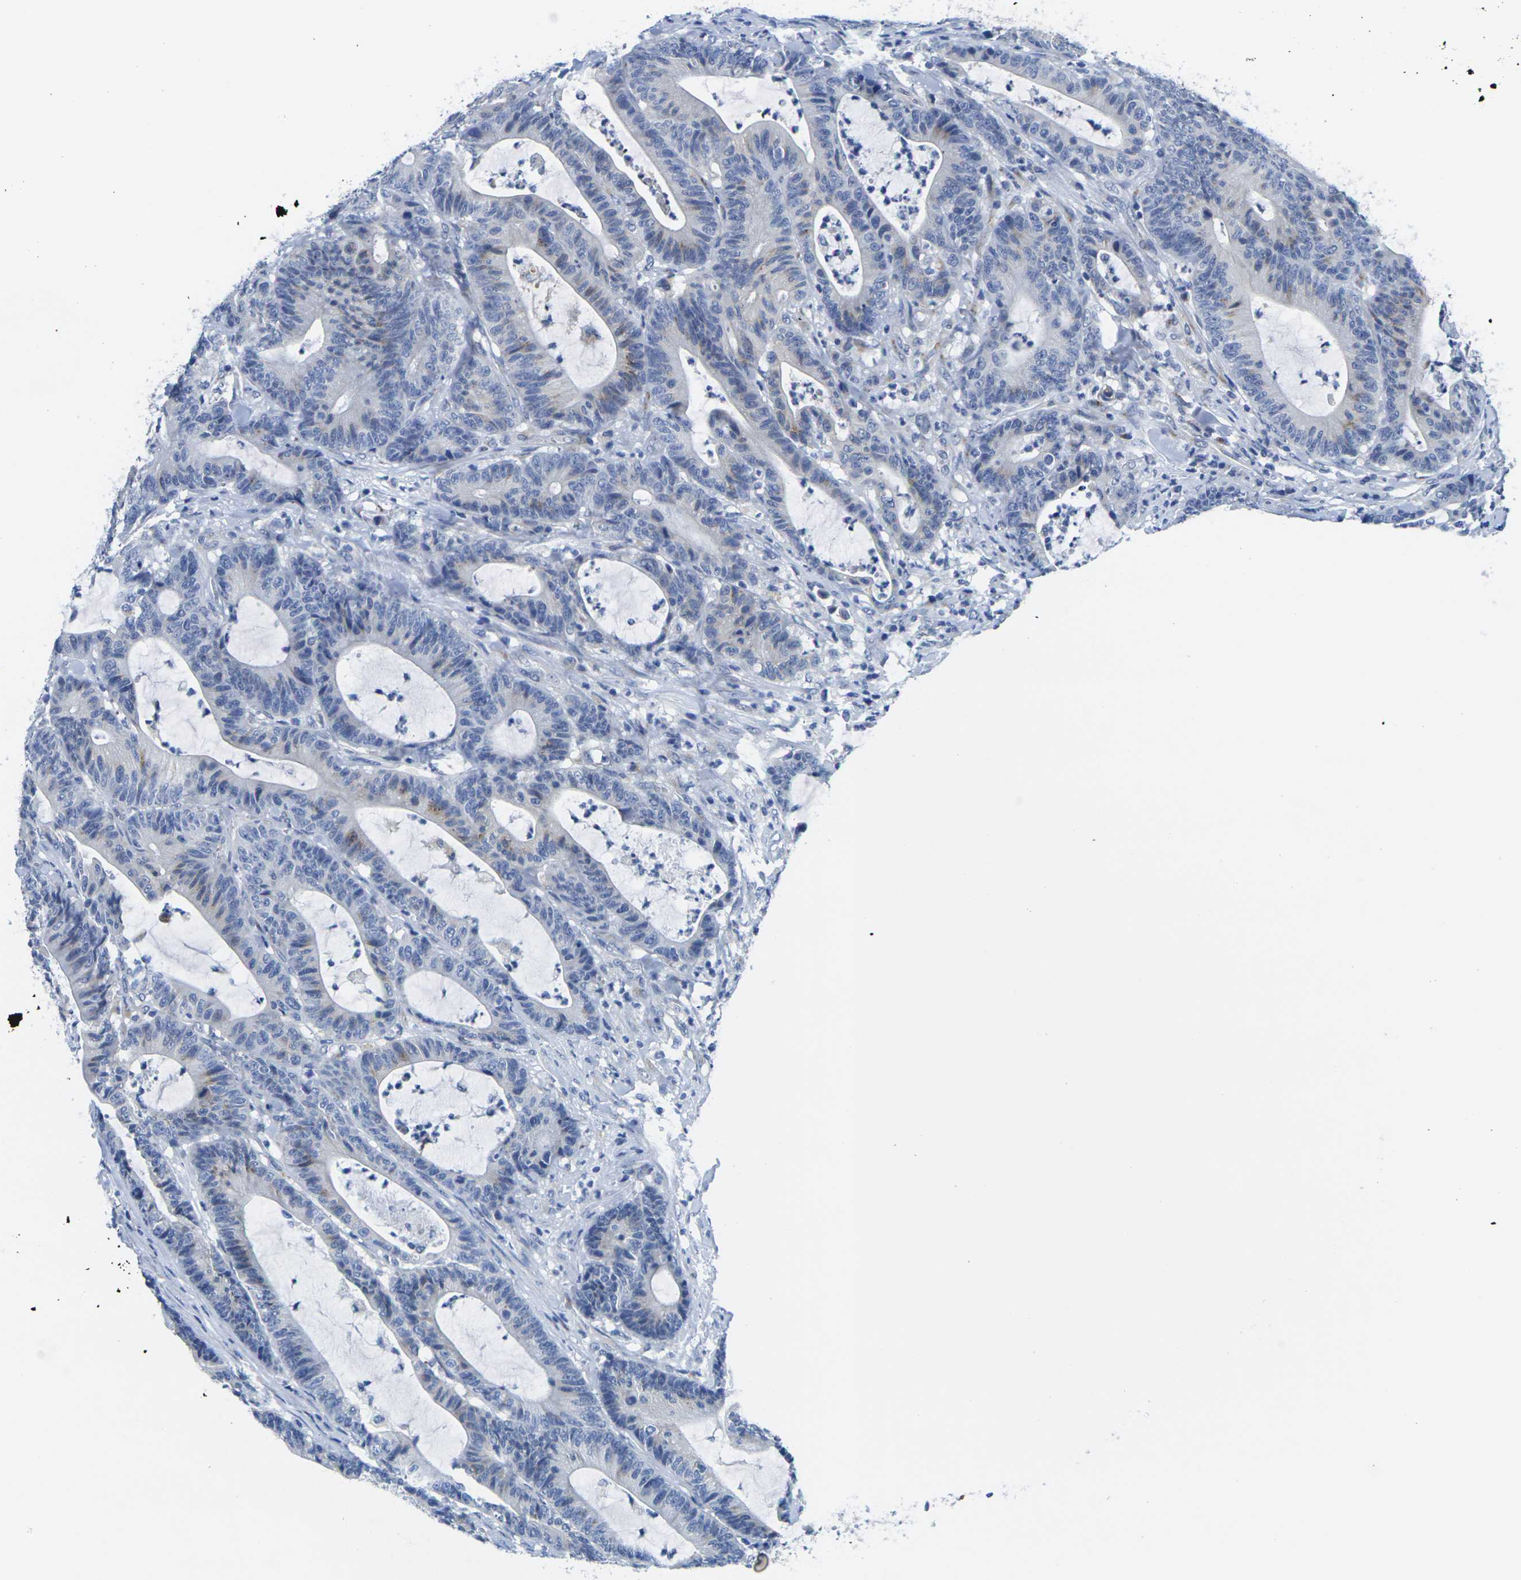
{"staining": {"intensity": "moderate", "quantity": "<25%", "location": "cytoplasmic/membranous"}, "tissue": "colorectal cancer", "cell_type": "Tumor cells", "image_type": "cancer", "snomed": [{"axis": "morphology", "description": "Adenocarcinoma, NOS"}, {"axis": "topography", "description": "Colon"}], "caption": "Moderate cytoplasmic/membranous expression is seen in about <25% of tumor cells in colorectal adenocarcinoma.", "gene": "CRK", "patient": {"sex": "female", "age": 84}}